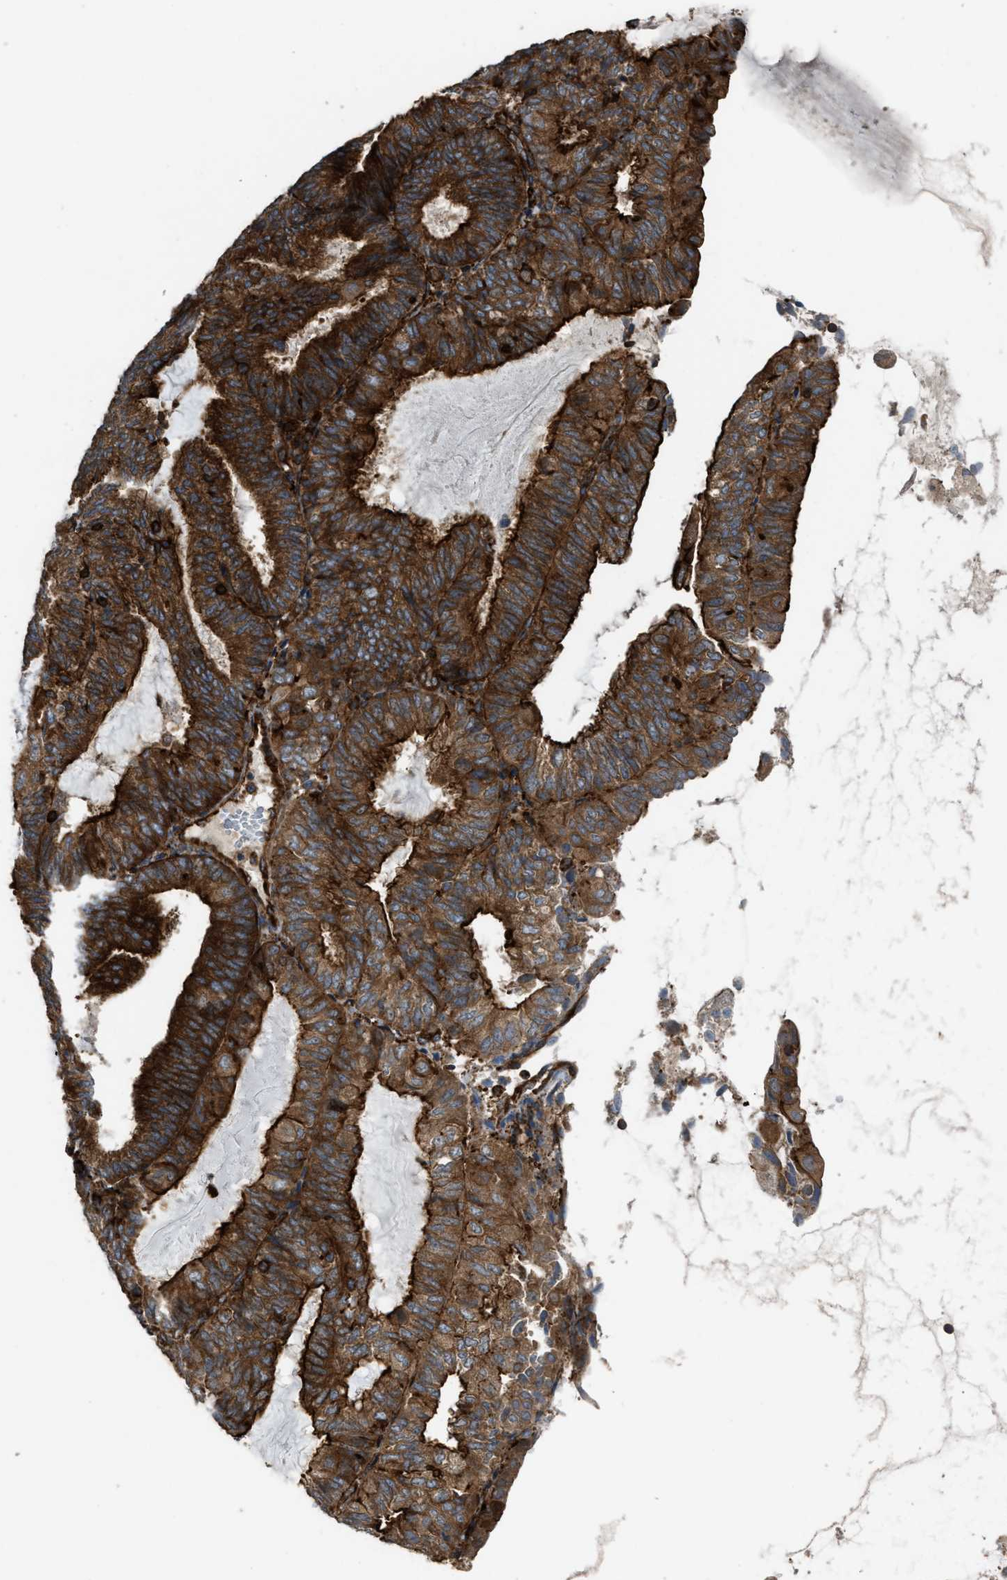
{"staining": {"intensity": "strong", "quantity": ">75%", "location": "cytoplasmic/membranous"}, "tissue": "endometrial cancer", "cell_type": "Tumor cells", "image_type": "cancer", "snomed": [{"axis": "morphology", "description": "Adenocarcinoma, NOS"}, {"axis": "topography", "description": "Endometrium"}], "caption": "Brown immunohistochemical staining in human endometrial adenocarcinoma exhibits strong cytoplasmic/membranous positivity in about >75% of tumor cells.", "gene": "EGLN1", "patient": {"sex": "female", "age": 81}}